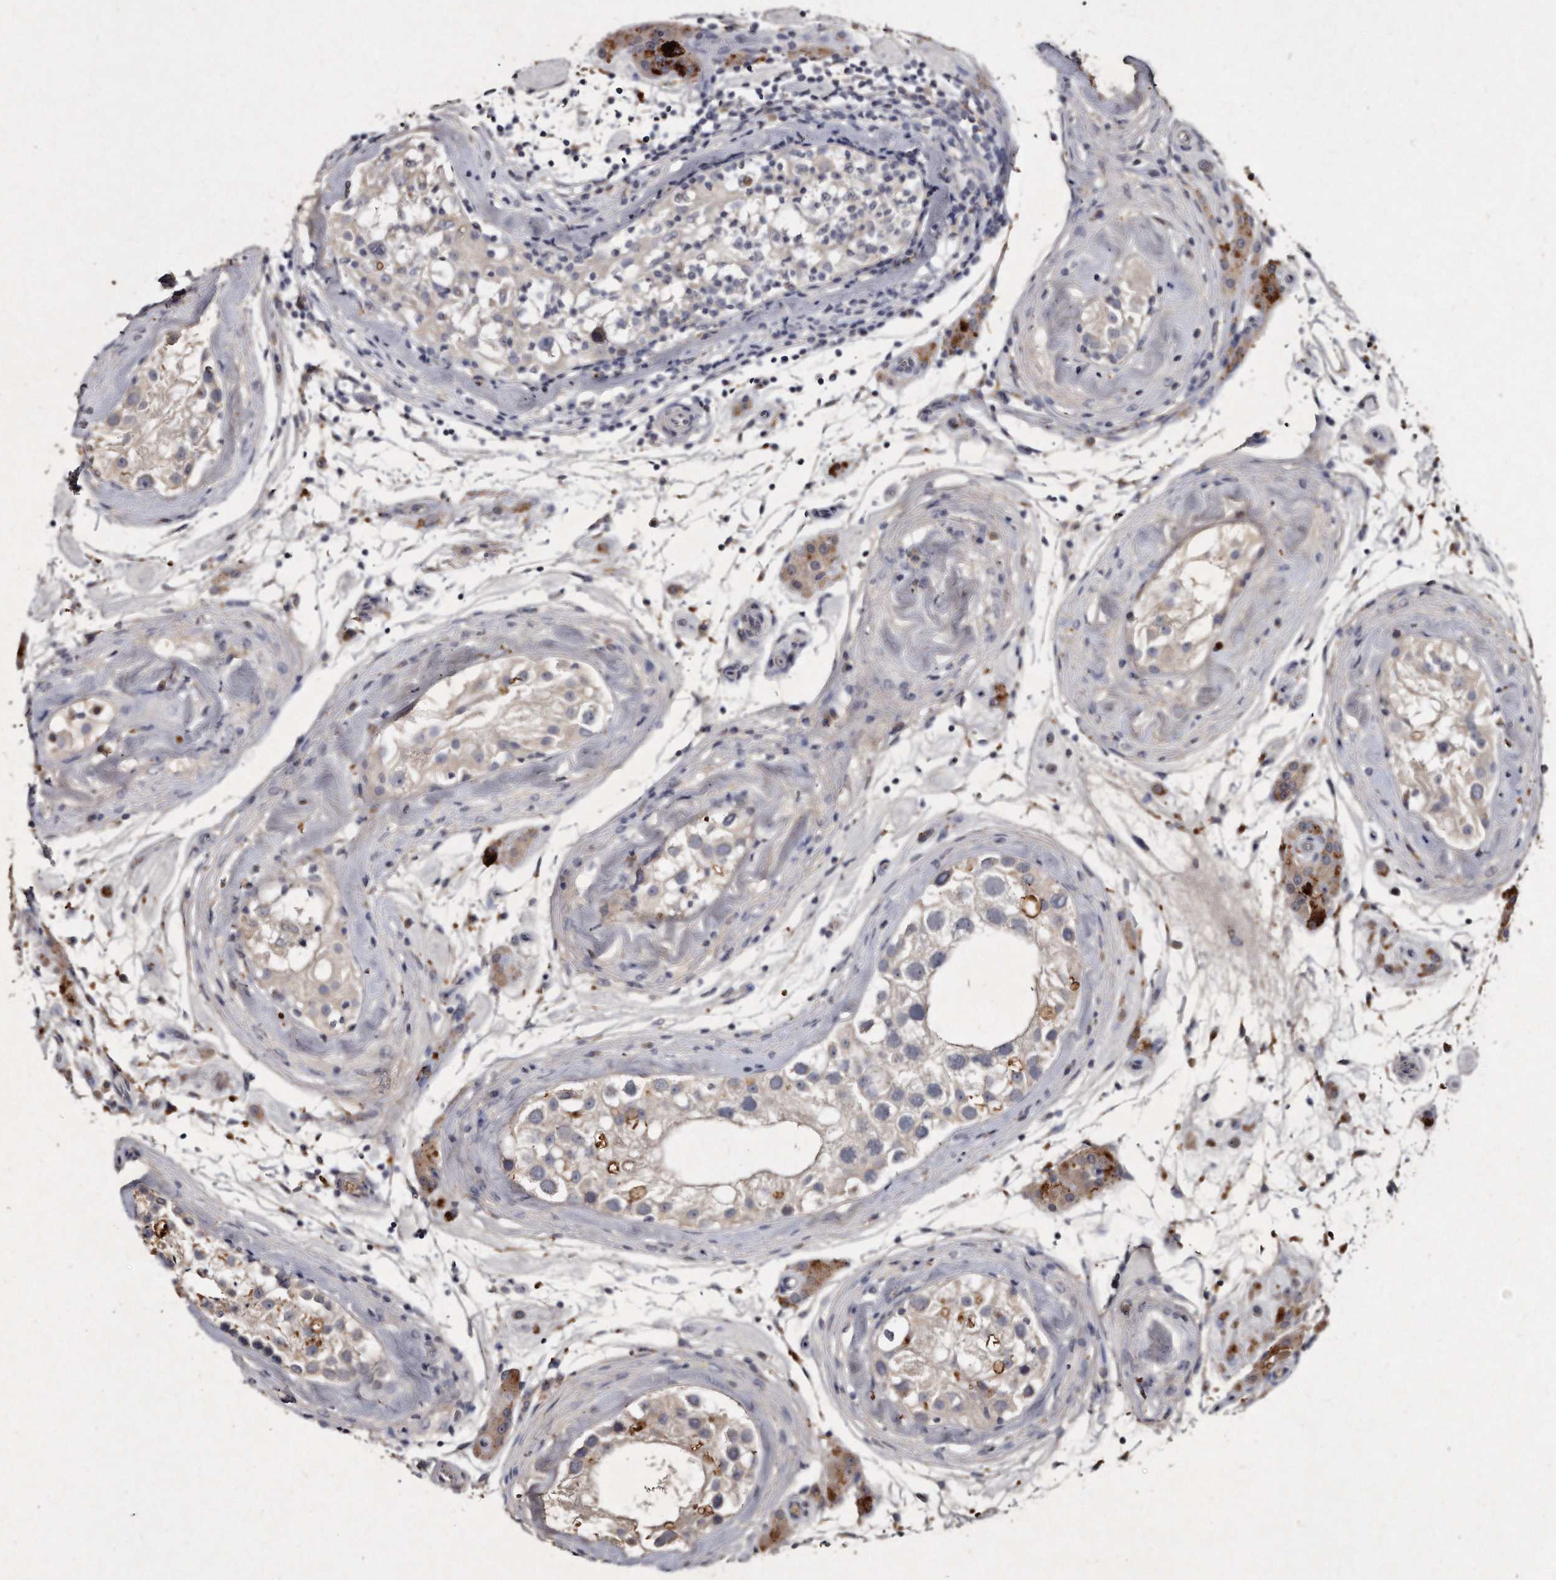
{"staining": {"intensity": "weak", "quantity": "<25%", "location": "cytoplasmic/membranous"}, "tissue": "testis", "cell_type": "Cells in seminiferous ducts", "image_type": "normal", "snomed": [{"axis": "morphology", "description": "Normal tissue, NOS"}, {"axis": "topography", "description": "Testis"}], "caption": "Immunohistochemistry (IHC) image of unremarkable human testis stained for a protein (brown), which shows no expression in cells in seminiferous ducts.", "gene": "KLHDC3", "patient": {"sex": "male", "age": 46}}